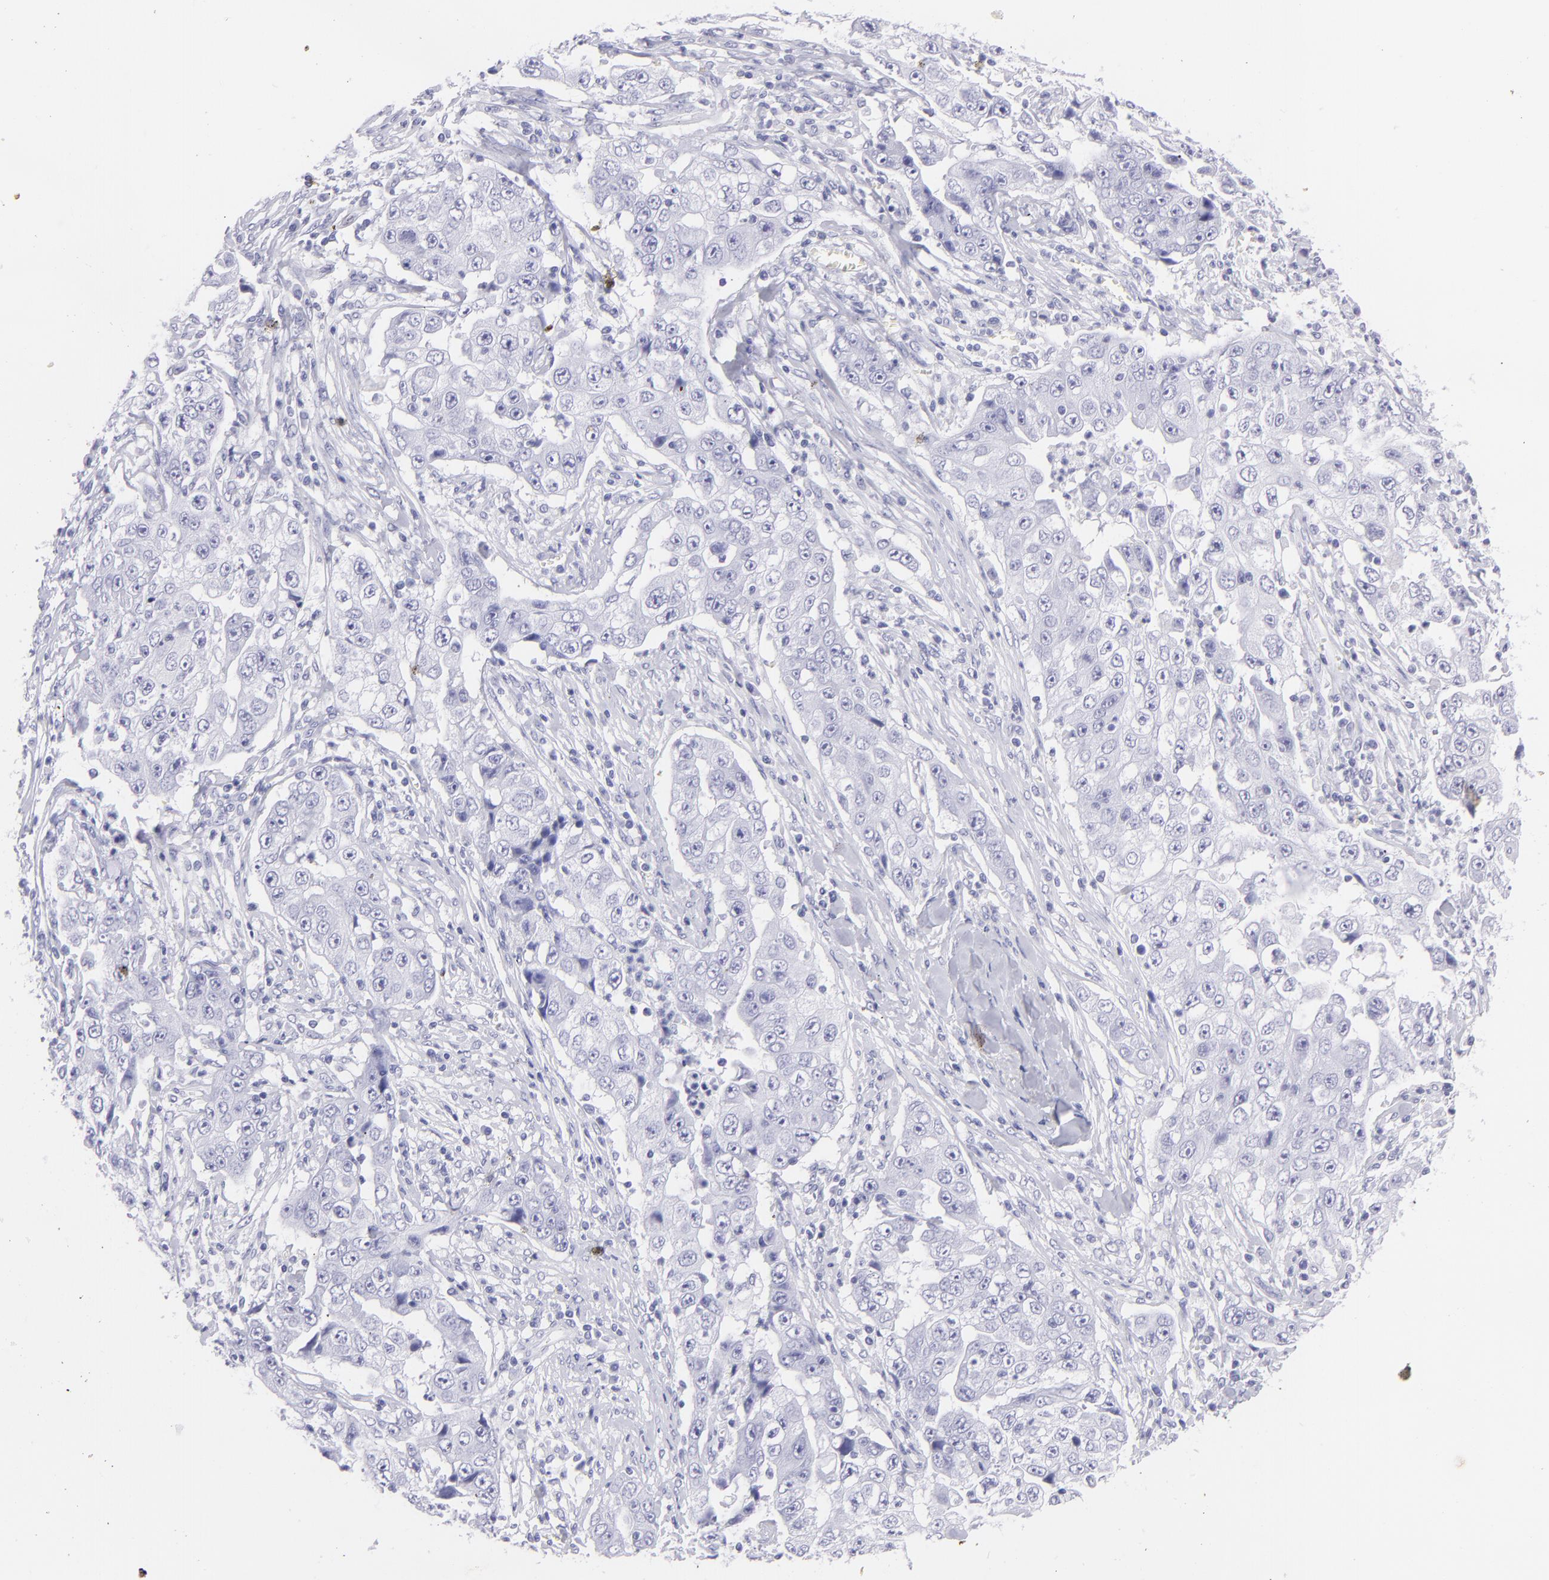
{"staining": {"intensity": "negative", "quantity": "none", "location": "none"}, "tissue": "lung cancer", "cell_type": "Tumor cells", "image_type": "cancer", "snomed": [{"axis": "morphology", "description": "Squamous cell carcinoma, NOS"}, {"axis": "topography", "description": "Lung"}], "caption": "Immunohistochemical staining of lung squamous cell carcinoma demonstrates no significant expression in tumor cells.", "gene": "PIP", "patient": {"sex": "male", "age": 64}}